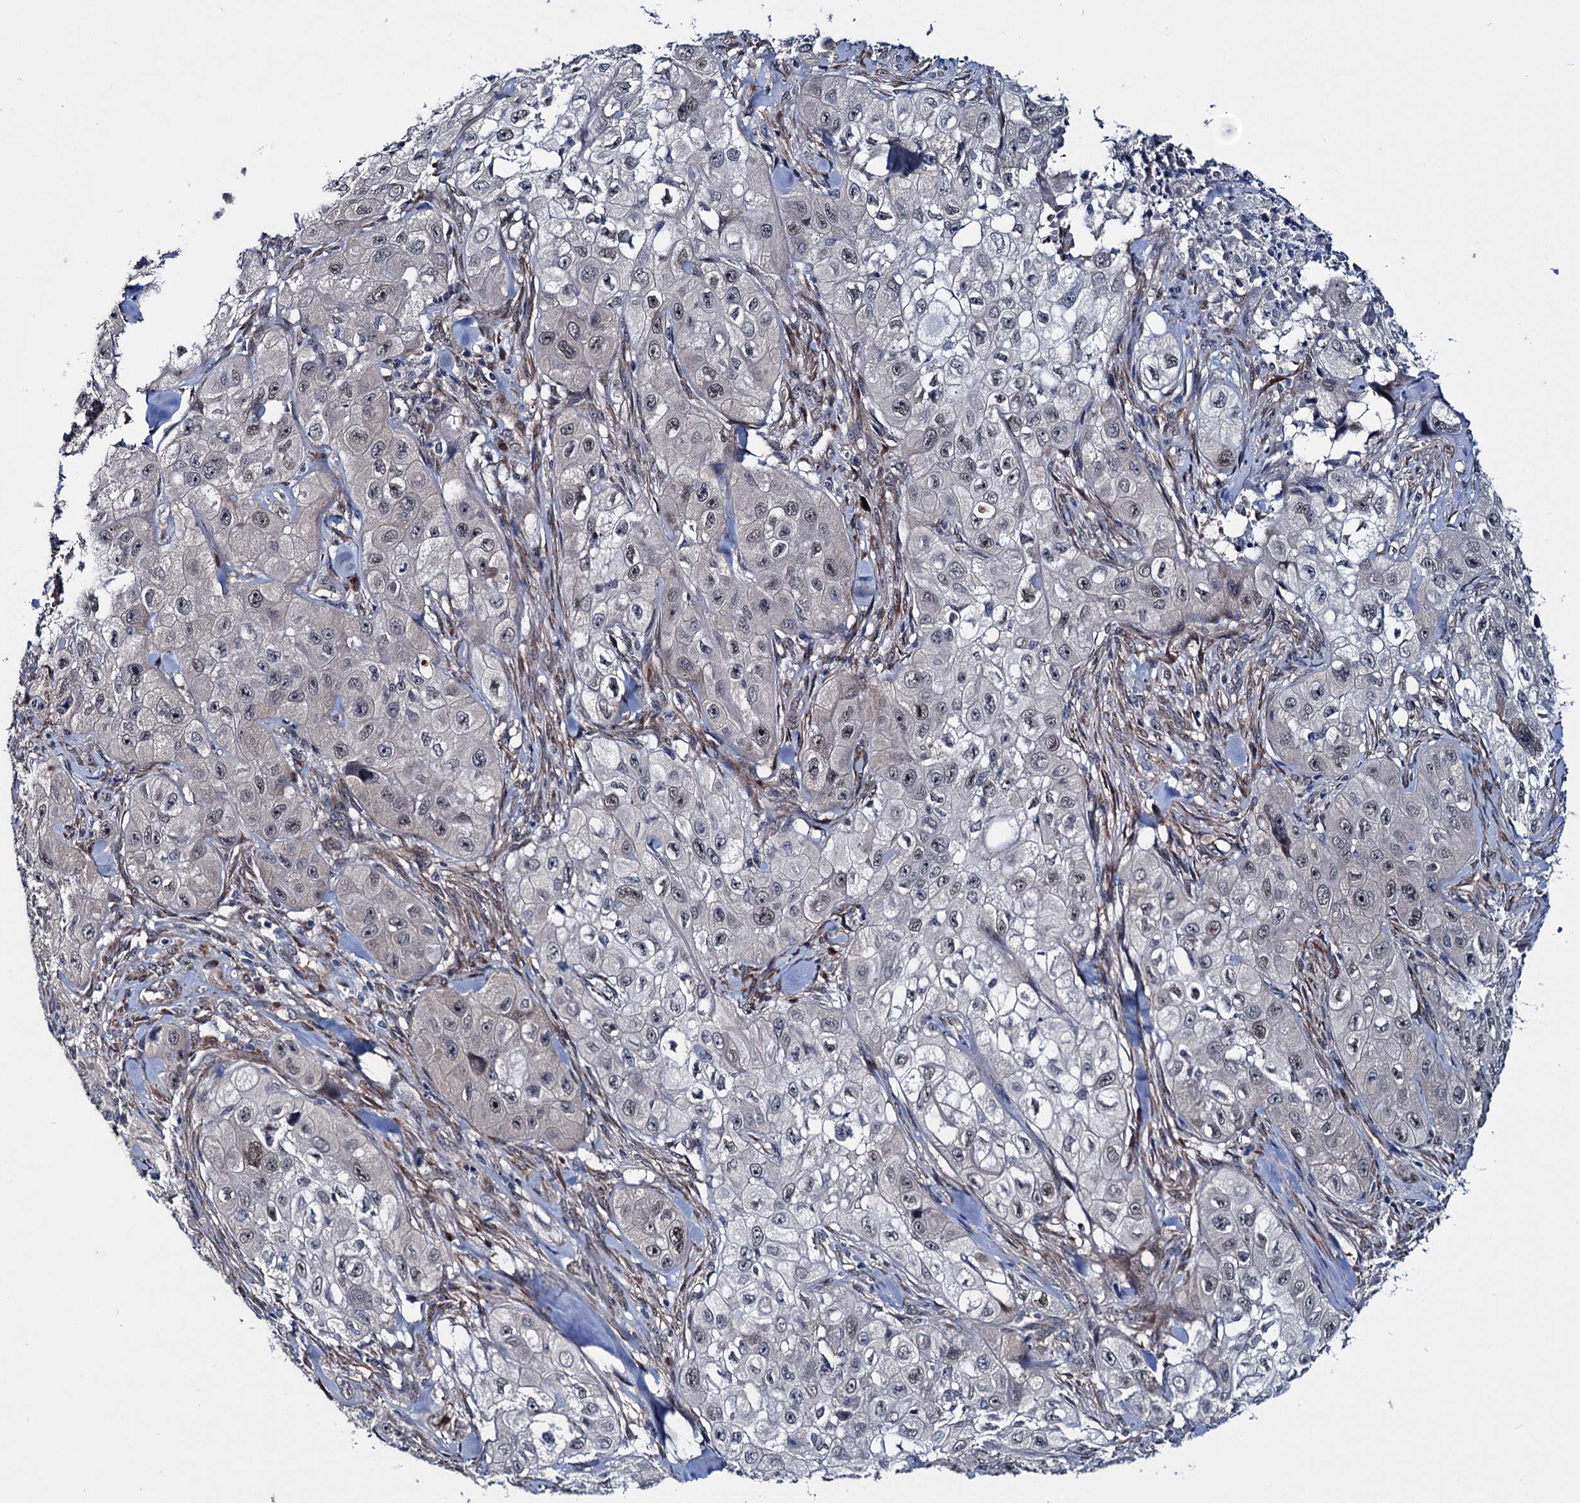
{"staining": {"intensity": "negative", "quantity": "none", "location": "none"}, "tissue": "skin cancer", "cell_type": "Tumor cells", "image_type": "cancer", "snomed": [{"axis": "morphology", "description": "Squamous cell carcinoma, NOS"}, {"axis": "topography", "description": "Skin"}, {"axis": "topography", "description": "Subcutis"}], "caption": "Immunohistochemistry image of human skin squamous cell carcinoma stained for a protein (brown), which displays no expression in tumor cells. (DAB immunohistochemistry visualized using brightfield microscopy, high magnification).", "gene": "EYA4", "patient": {"sex": "male", "age": 73}}